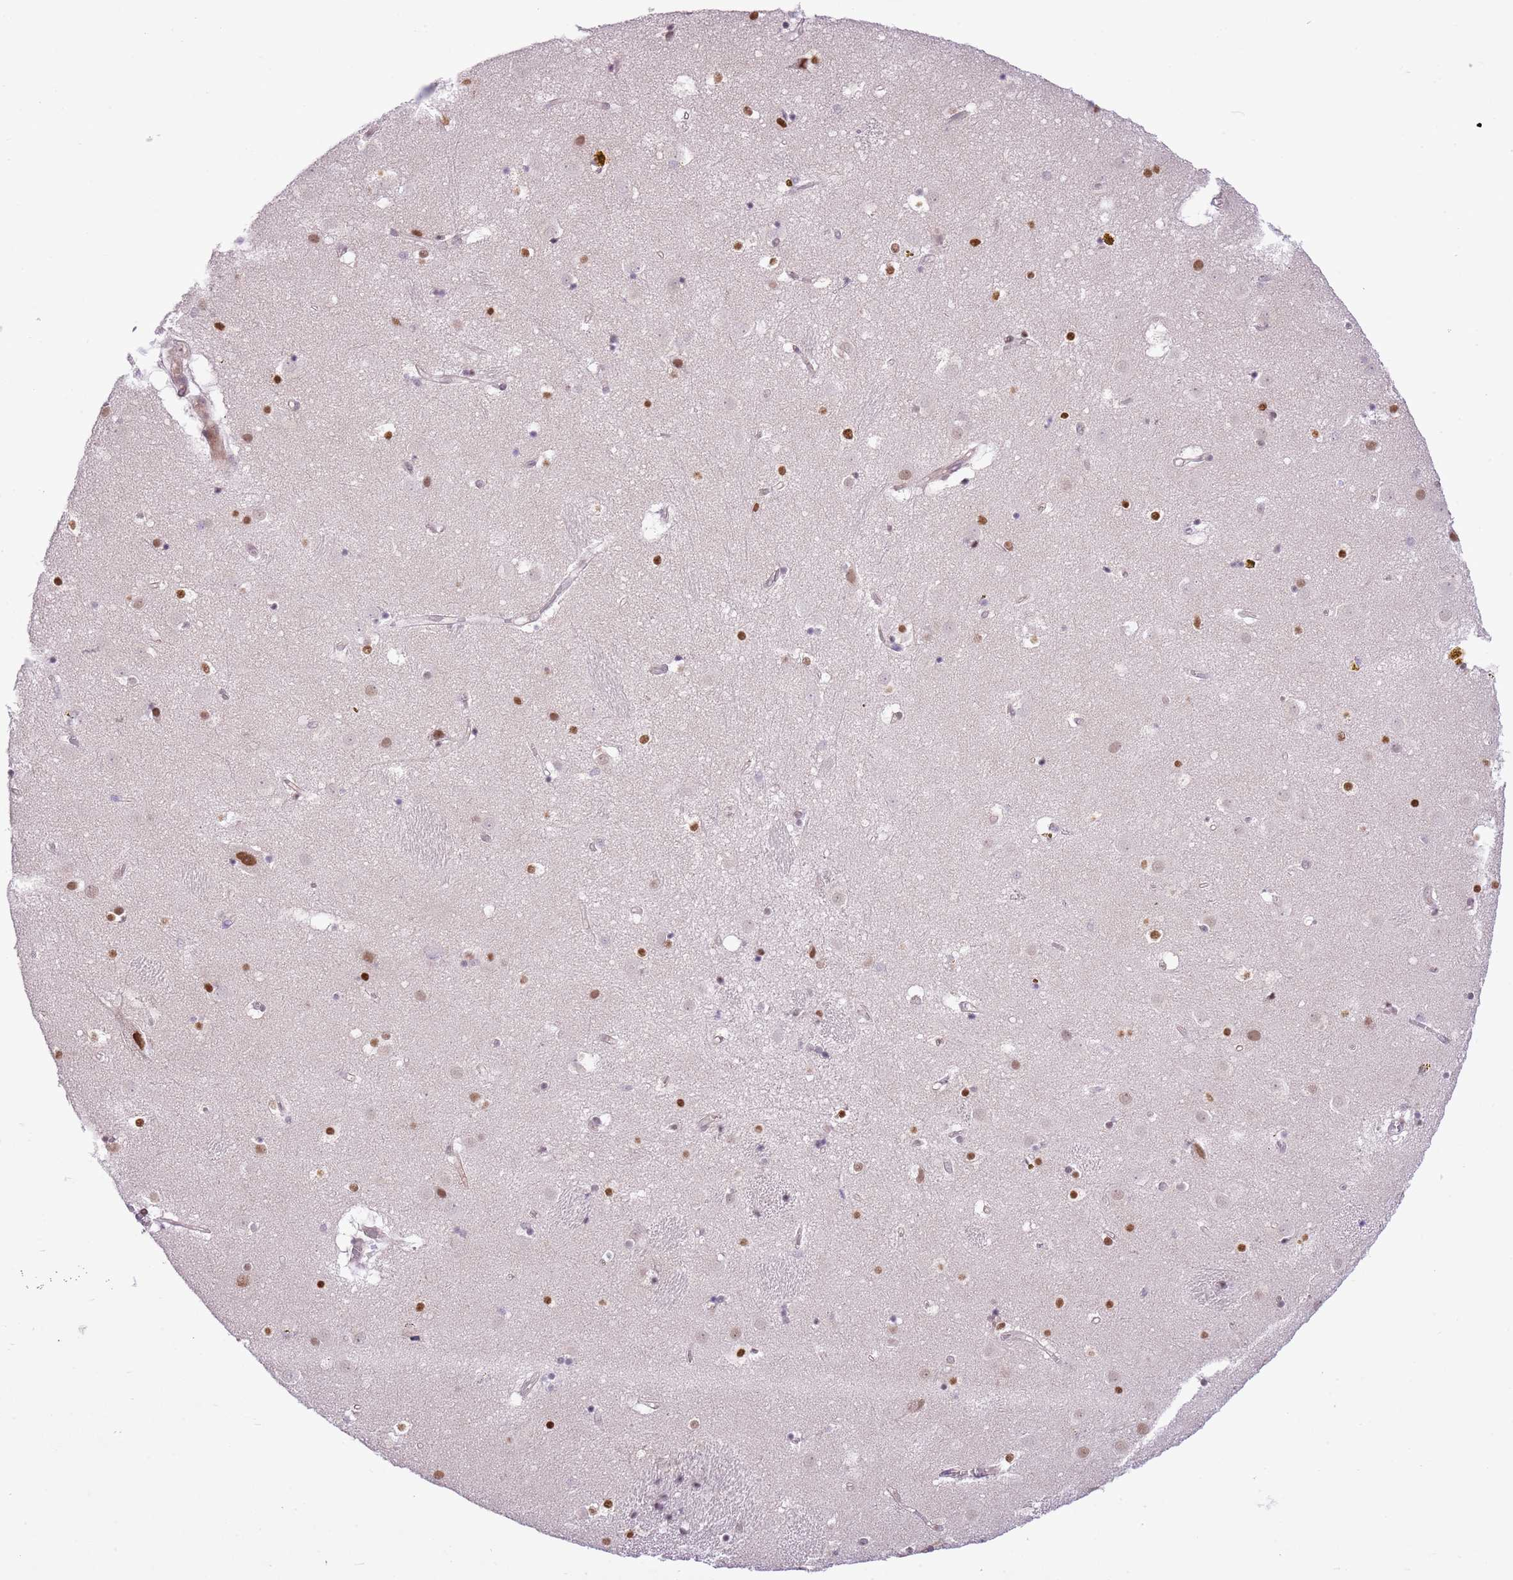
{"staining": {"intensity": "moderate", "quantity": "25%-75%", "location": "nuclear"}, "tissue": "caudate", "cell_type": "Glial cells", "image_type": "normal", "snomed": [{"axis": "morphology", "description": "Normal tissue, NOS"}, {"axis": "topography", "description": "Lateral ventricle wall"}], "caption": "Moderate nuclear protein positivity is seen in about 25%-75% of glial cells in caudate.", "gene": "NACC2", "patient": {"sex": "male", "age": 70}}